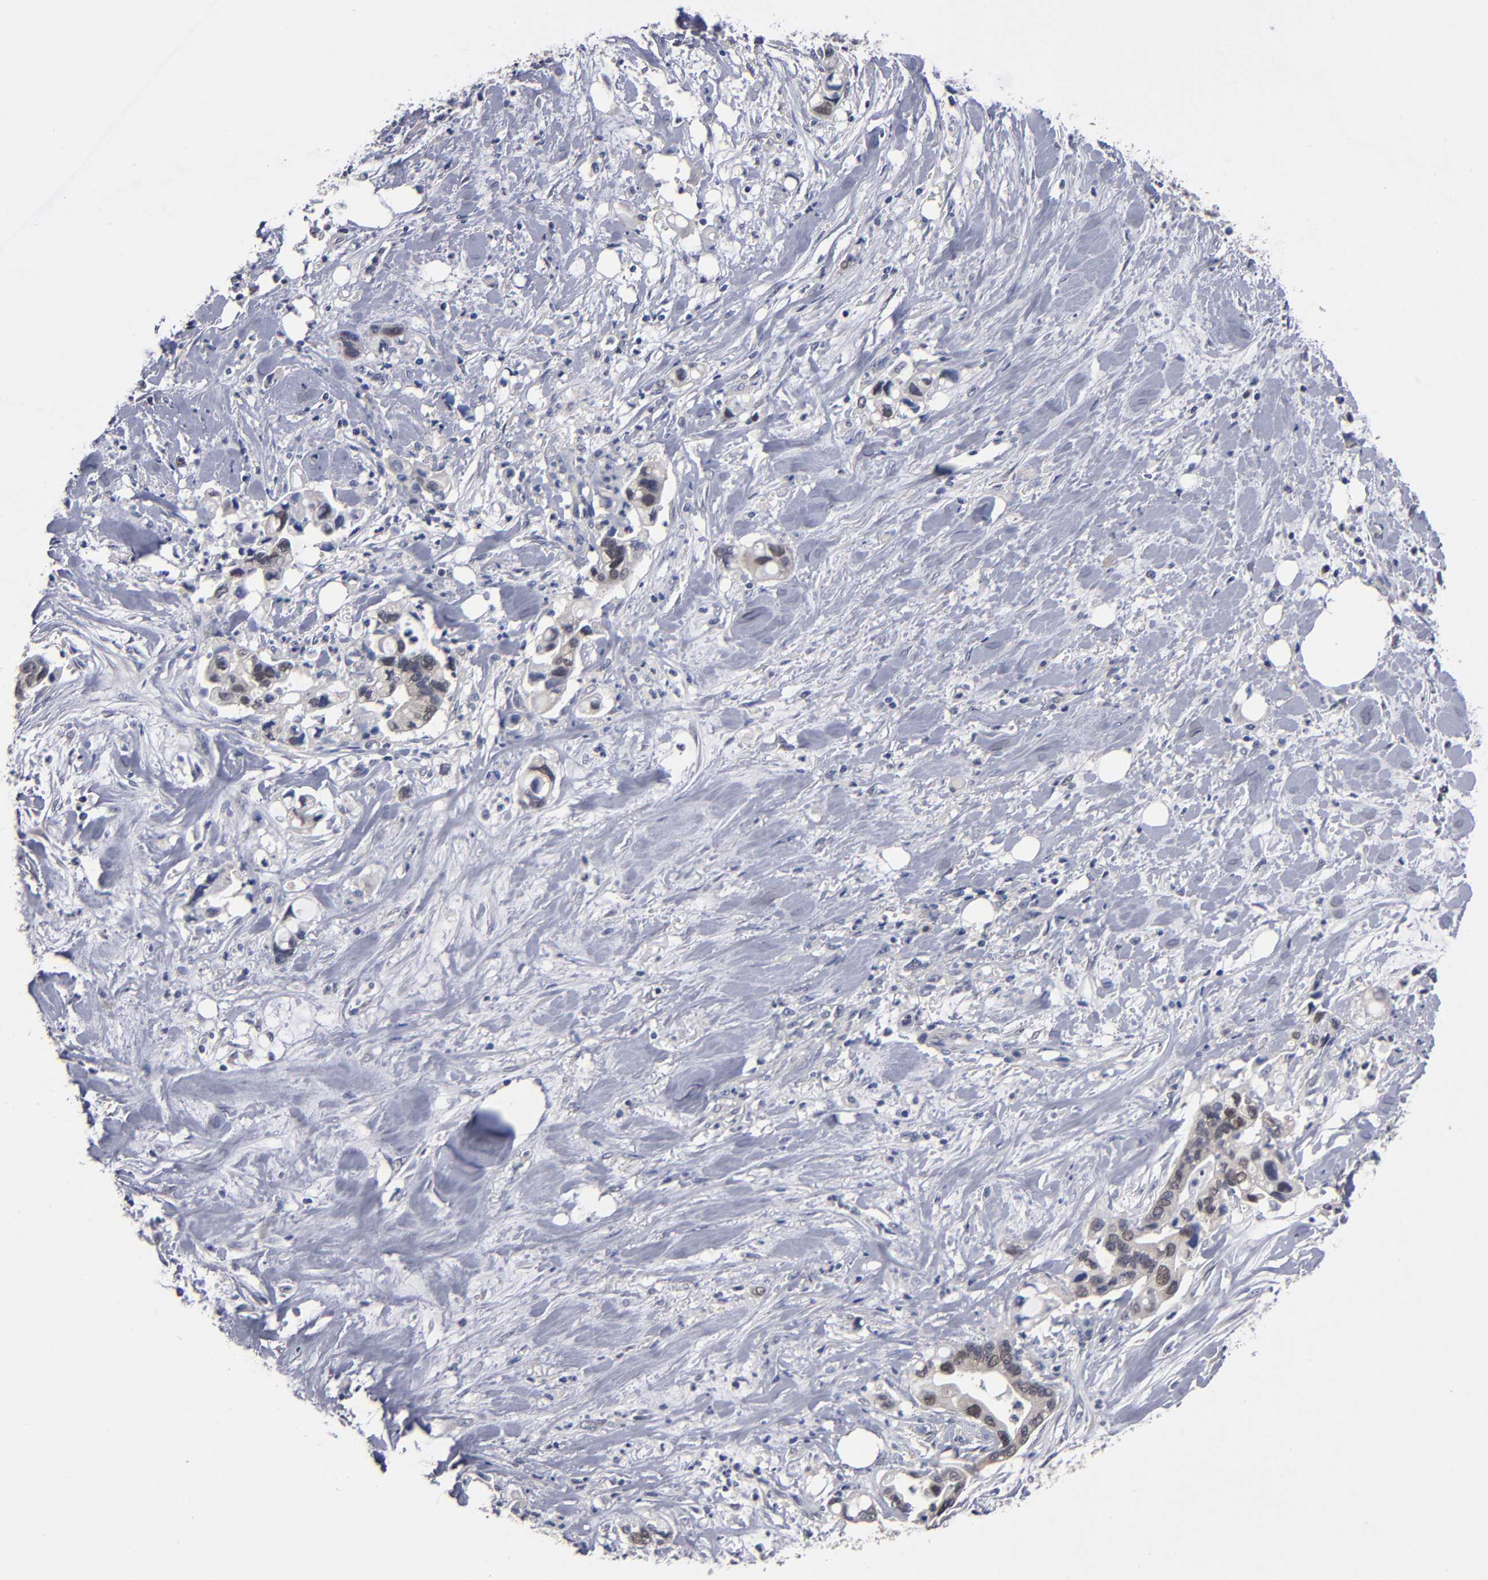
{"staining": {"intensity": "weak", "quantity": "25%-75%", "location": "cytoplasmic/membranous"}, "tissue": "pancreatic cancer", "cell_type": "Tumor cells", "image_type": "cancer", "snomed": [{"axis": "morphology", "description": "Adenocarcinoma, NOS"}, {"axis": "topography", "description": "Pancreas"}], "caption": "A micrograph showing weak cytoplasmic/membranous staining in about 25%-75% of tumor cells in adenocarcinoma (pancreatic), as visualized by brown immunohistochemical staining.", "gene": "ALG13", "patient": {"sex": "male", "age": 70}}